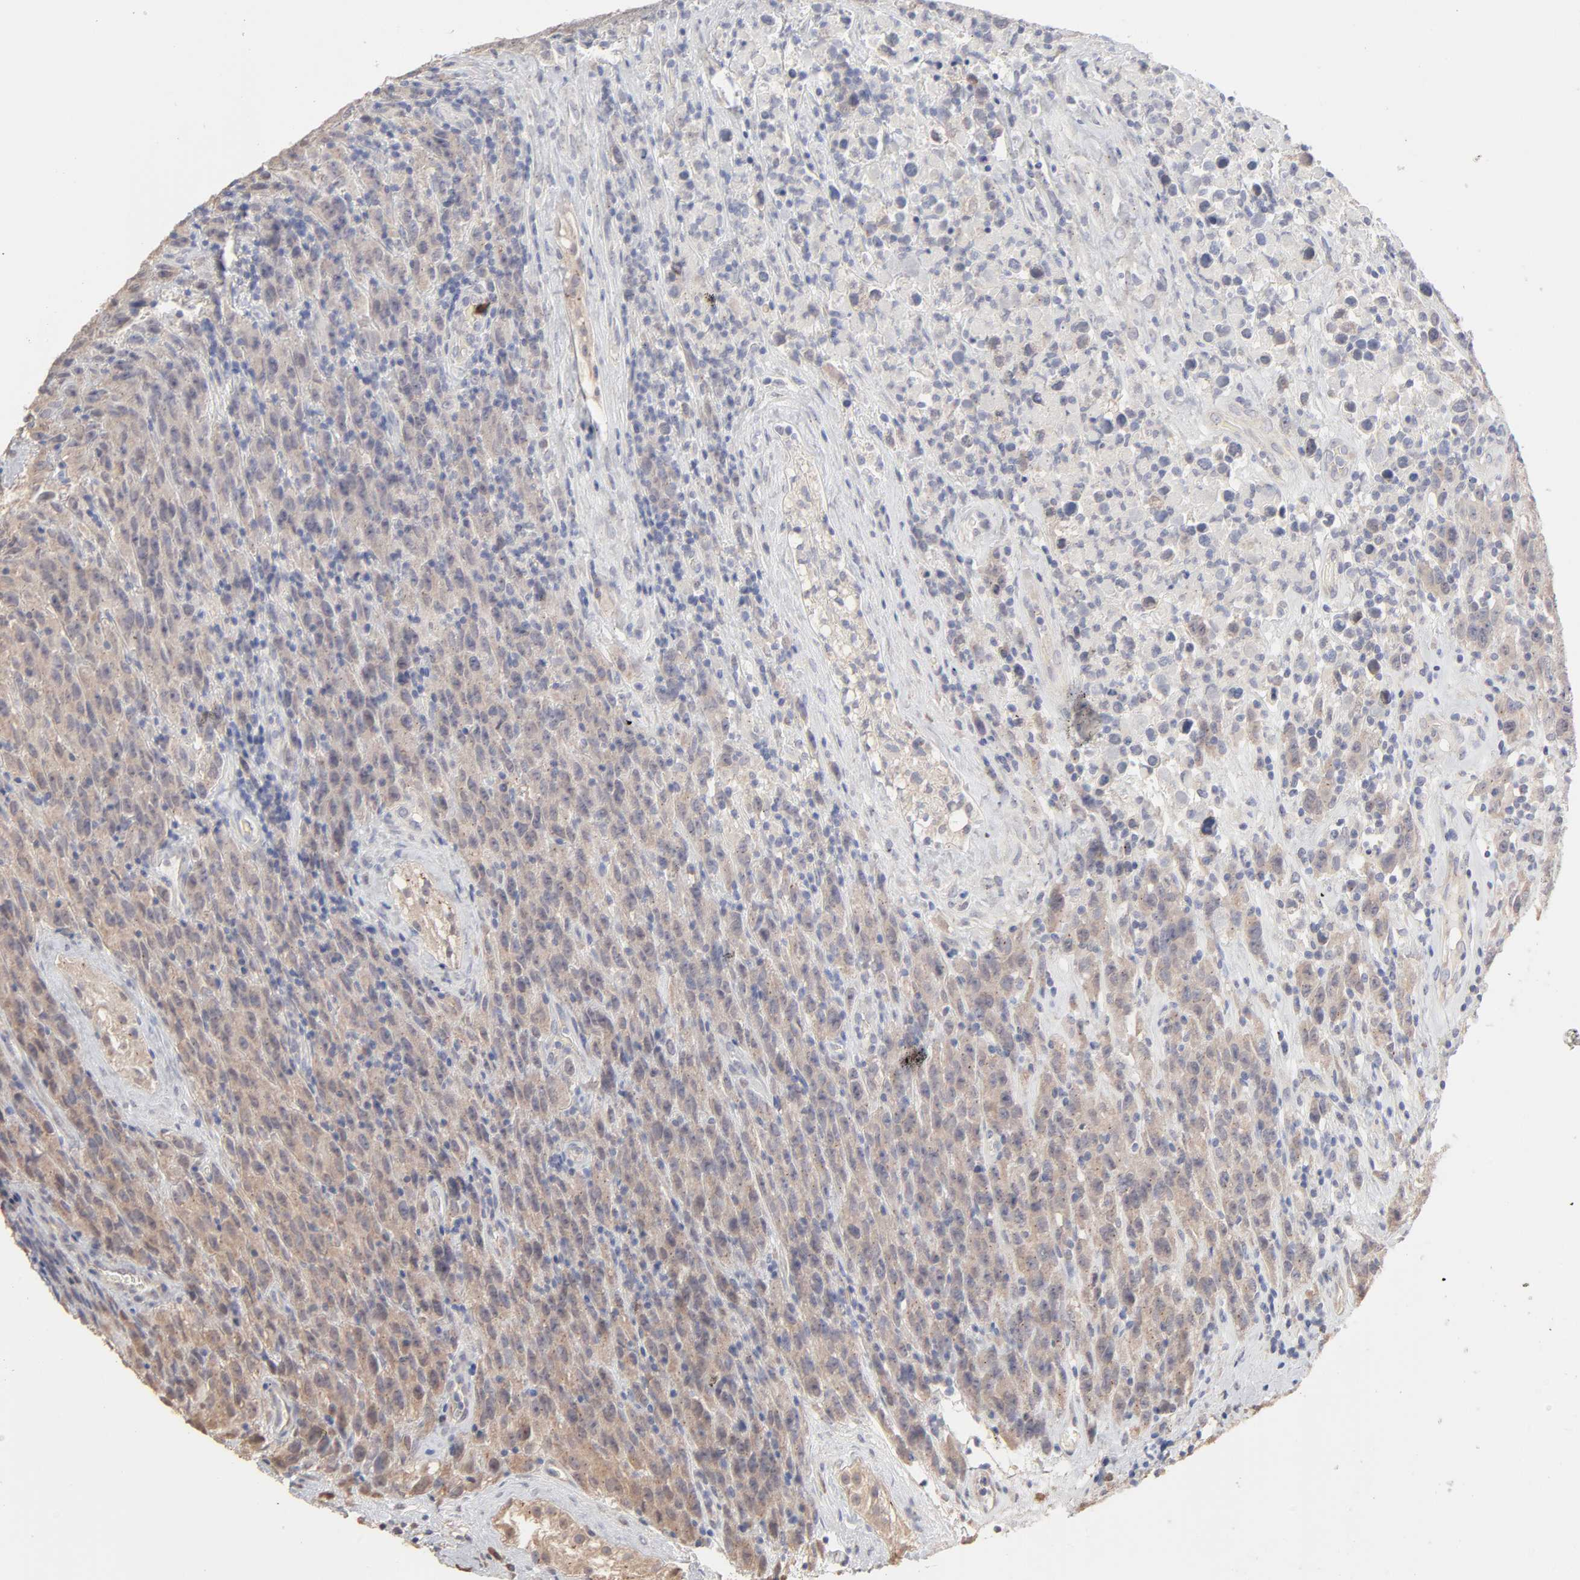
{"staining": {"intensity": "moderate", "quantity": ">75%", "location": "cytoplasmic/membranous"}, "tissue": "testis cancer", "cell_type": "Tumor cells", "image_type": "cancer", "snomed": [{"axis": "morphology", "description": "Seminoma, NOS"}, {"axis": "topography", "description": "Testis"}], "caption": "Seminoma (testis) stained with immunohistochemistry (IHC) exhibits moderate cytoplasmic/membranous positivity in about >75% of tumor cells.", "gene": "DNAL4", "patient": {"sex": "male", "age": 52}}